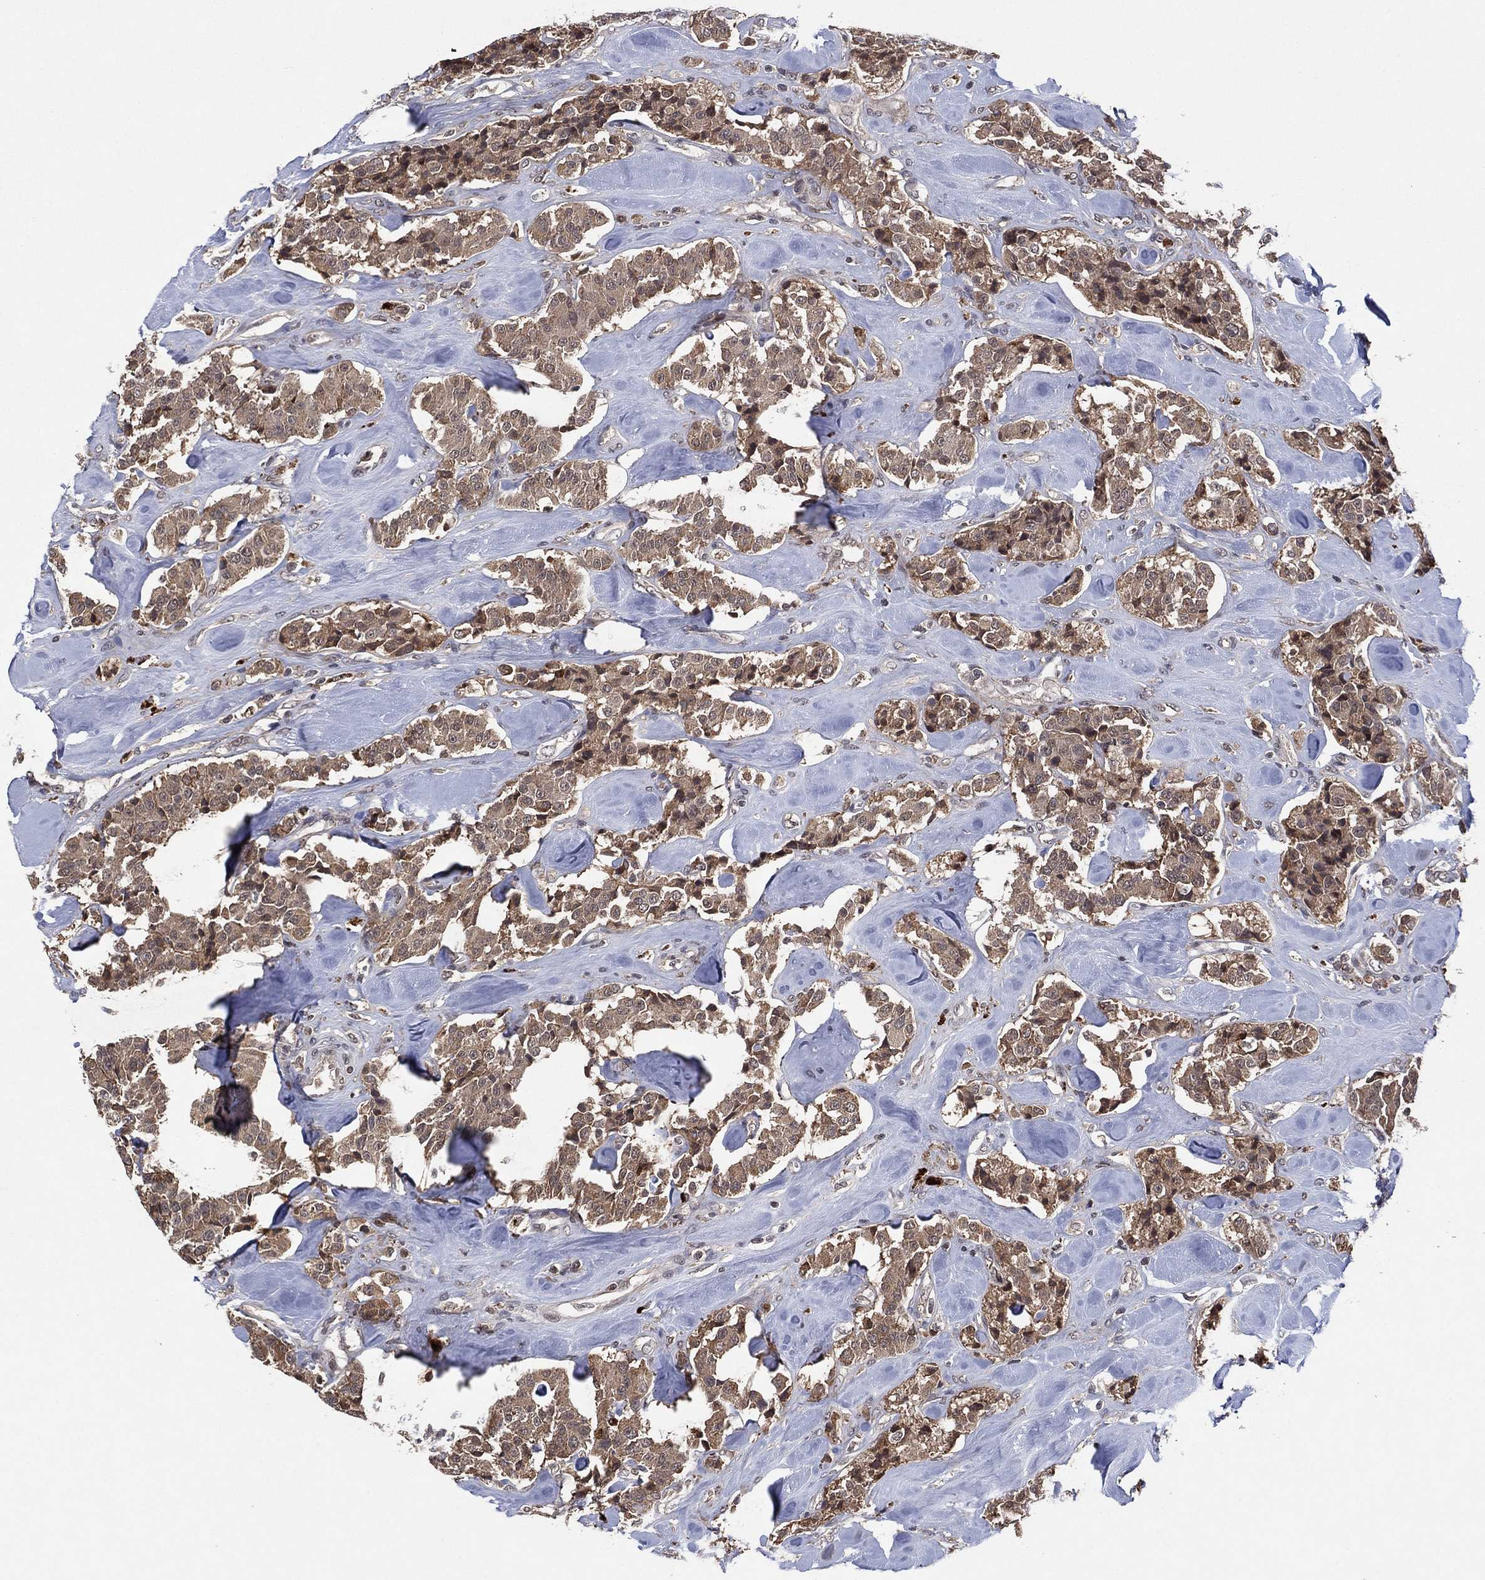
{"staining": {"intensity": "weak", "quantity": ">75%", "location": "cytoplasmic/membranous"}, "tissue": "carcinoid", "cell_type": "Tumor cells", "image_type": "cancer", "snomed": [{"axis": "morphology", "description": "Carcinoid, malignant, NOS"}, {"axis": "topography", "description": "Pancreas"}], "caption": "Human malignant carcinoid stained with a protein marker exhibits weak staining in tumor cells.", "gene": "ATG4B", "patient": {"sex": "male", "age": 41}}